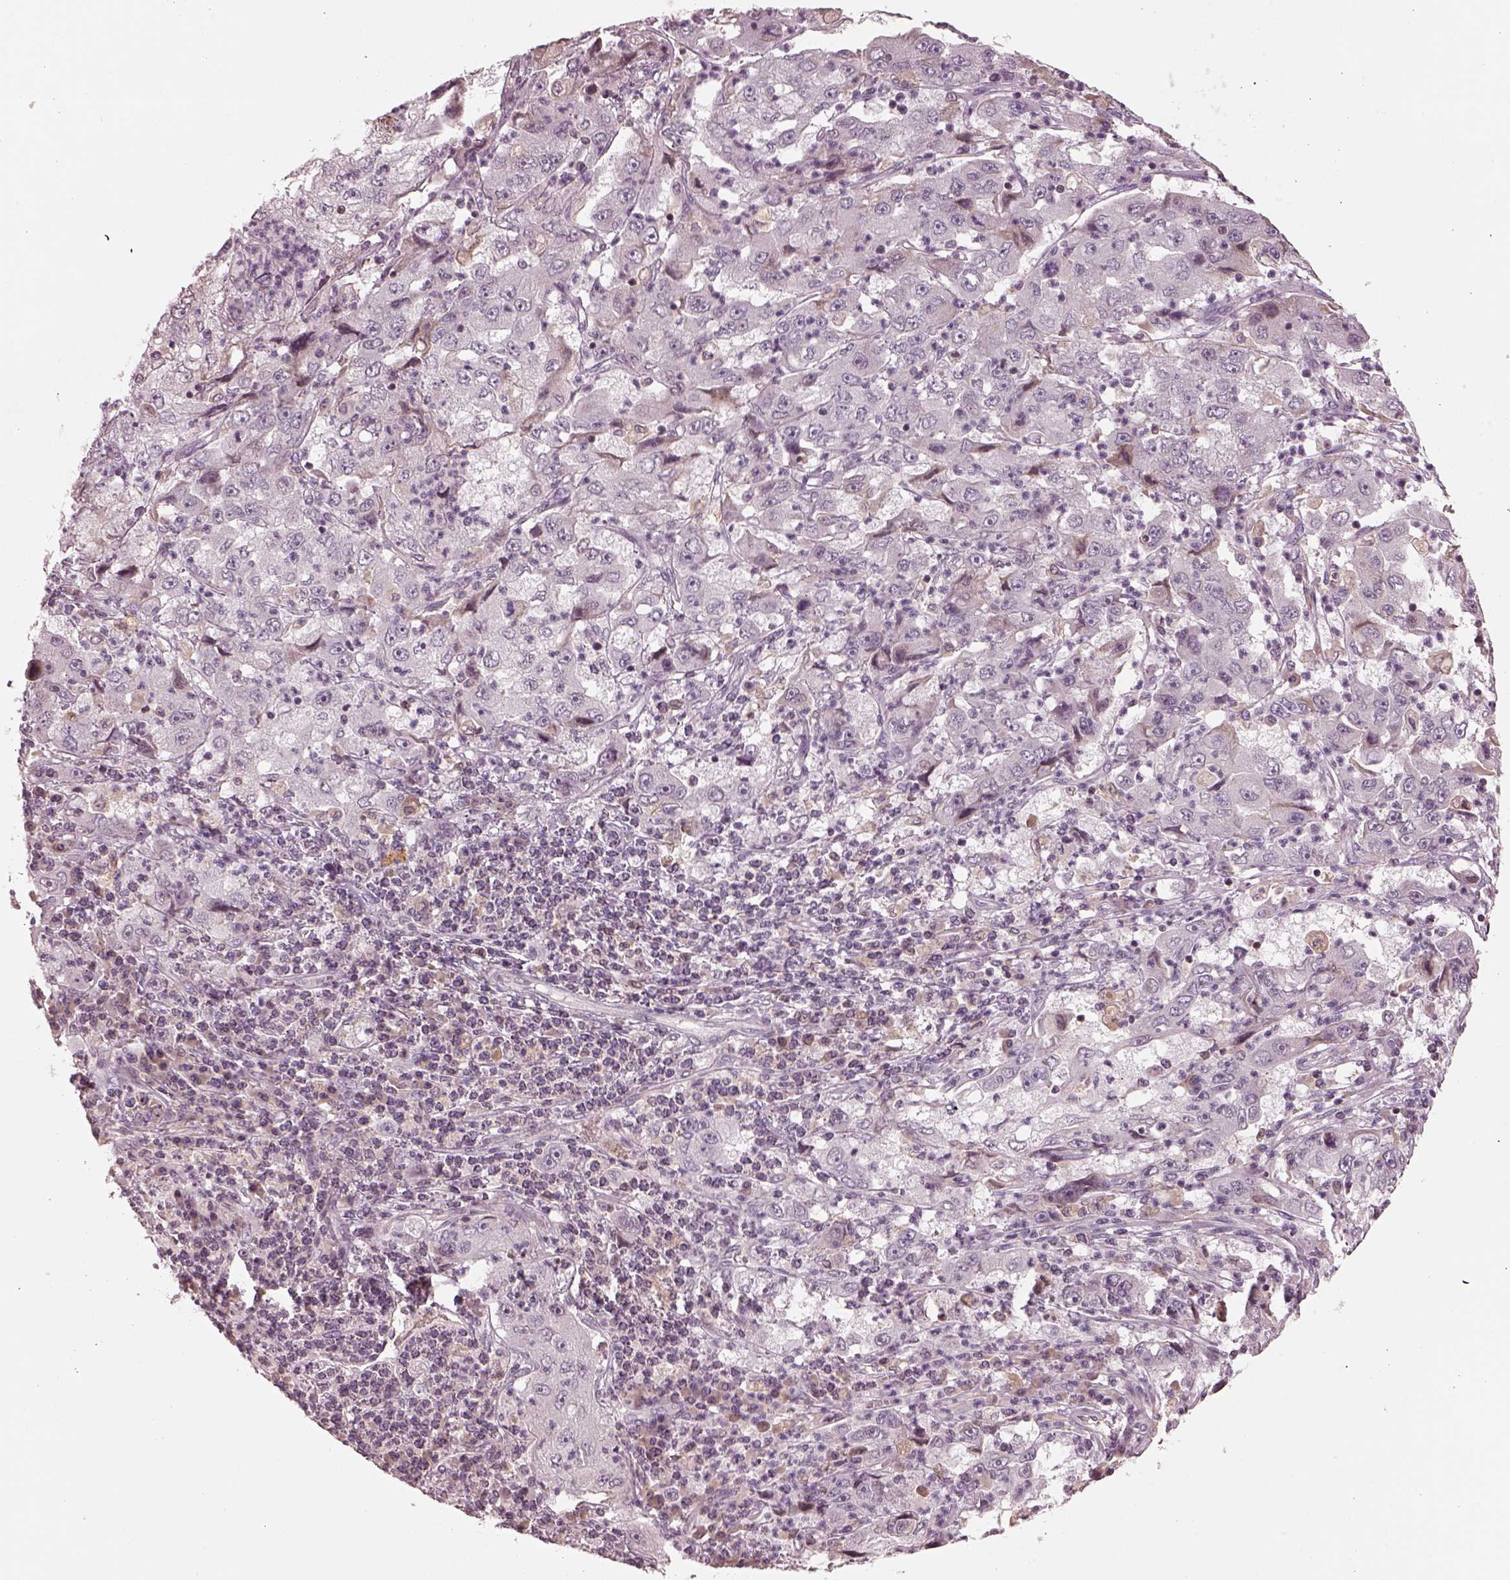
{"staining": {"intensity": "negative", "quantity": "none", "location": "none"}, "tissue": "cervical cancer", "cell_type": "Tumor cells", "image_type": "cancer", "snomed": [{"axis": "morphology", "description": "Squamous cell carcinoma, NOS"}, {"axis": "topography", "description": "Cervix"}], "caption": "There is no significant expression in tumor cells of squamous cell carcinoma (cervical). (DAB (3,3'-diaminobenzidine) IHC visualized using brightfield microscopy, high magnification).", "gene": "TLX3", "patient": {"sex": "female", "age": 36}}